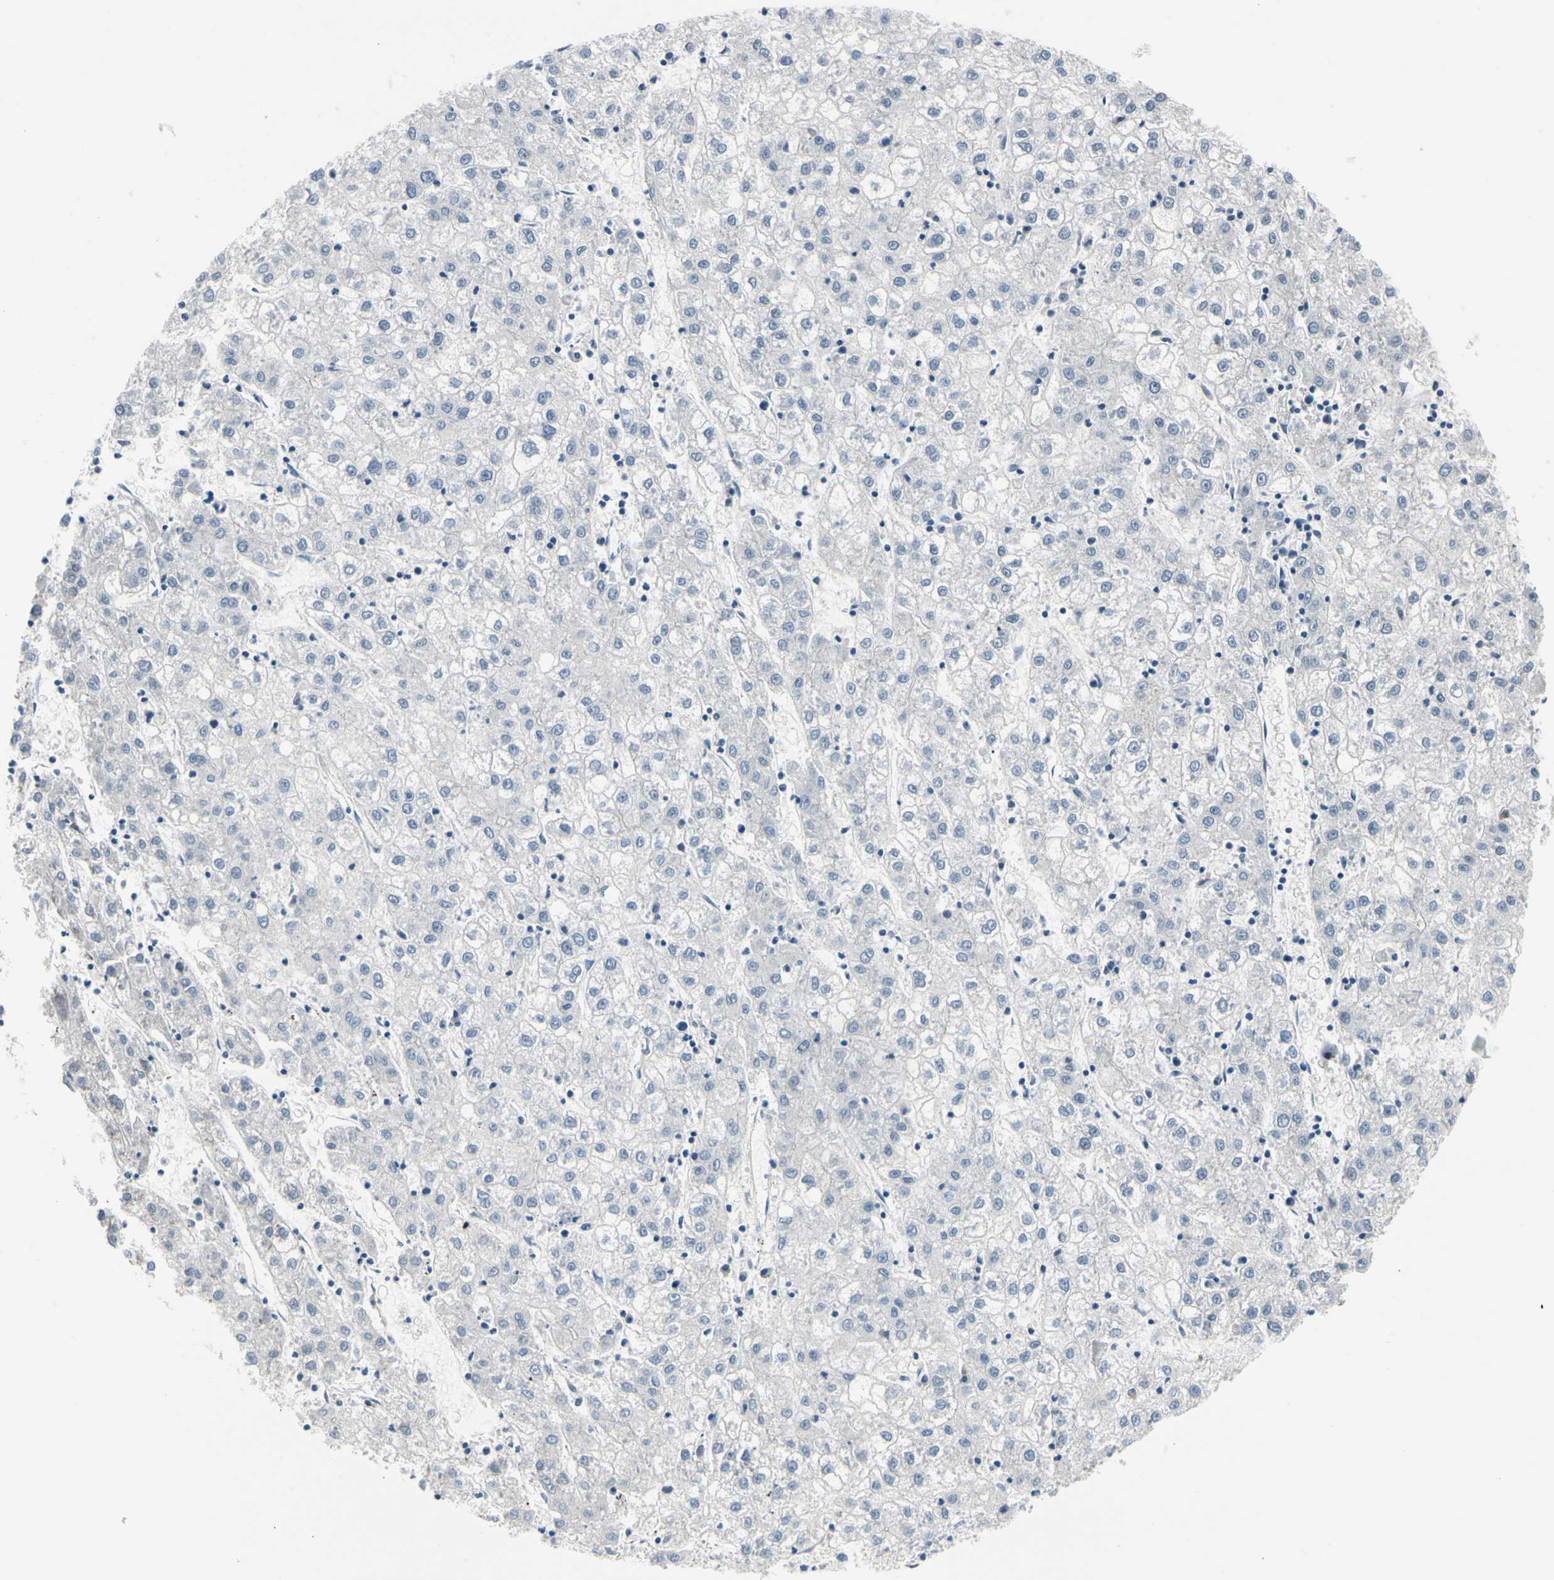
{"staining": {"intensity": "negative", "quantity": "none", "location": "none"}, "tissue": "liver cancer", "cell_type": "Tumor cells", "image_type": "cancer", "snomed": [{"axis": "morphology", "description": "Carcinoma, Hepatocellular, NOS"}, {"axis": "topography", "description": "Liver"}], "caption": "There is no significant staining in tumor cells of hepatocellular carcinoma (liver).", "gene": "PGR", "patient": {"sex": "male", "age": 72}}